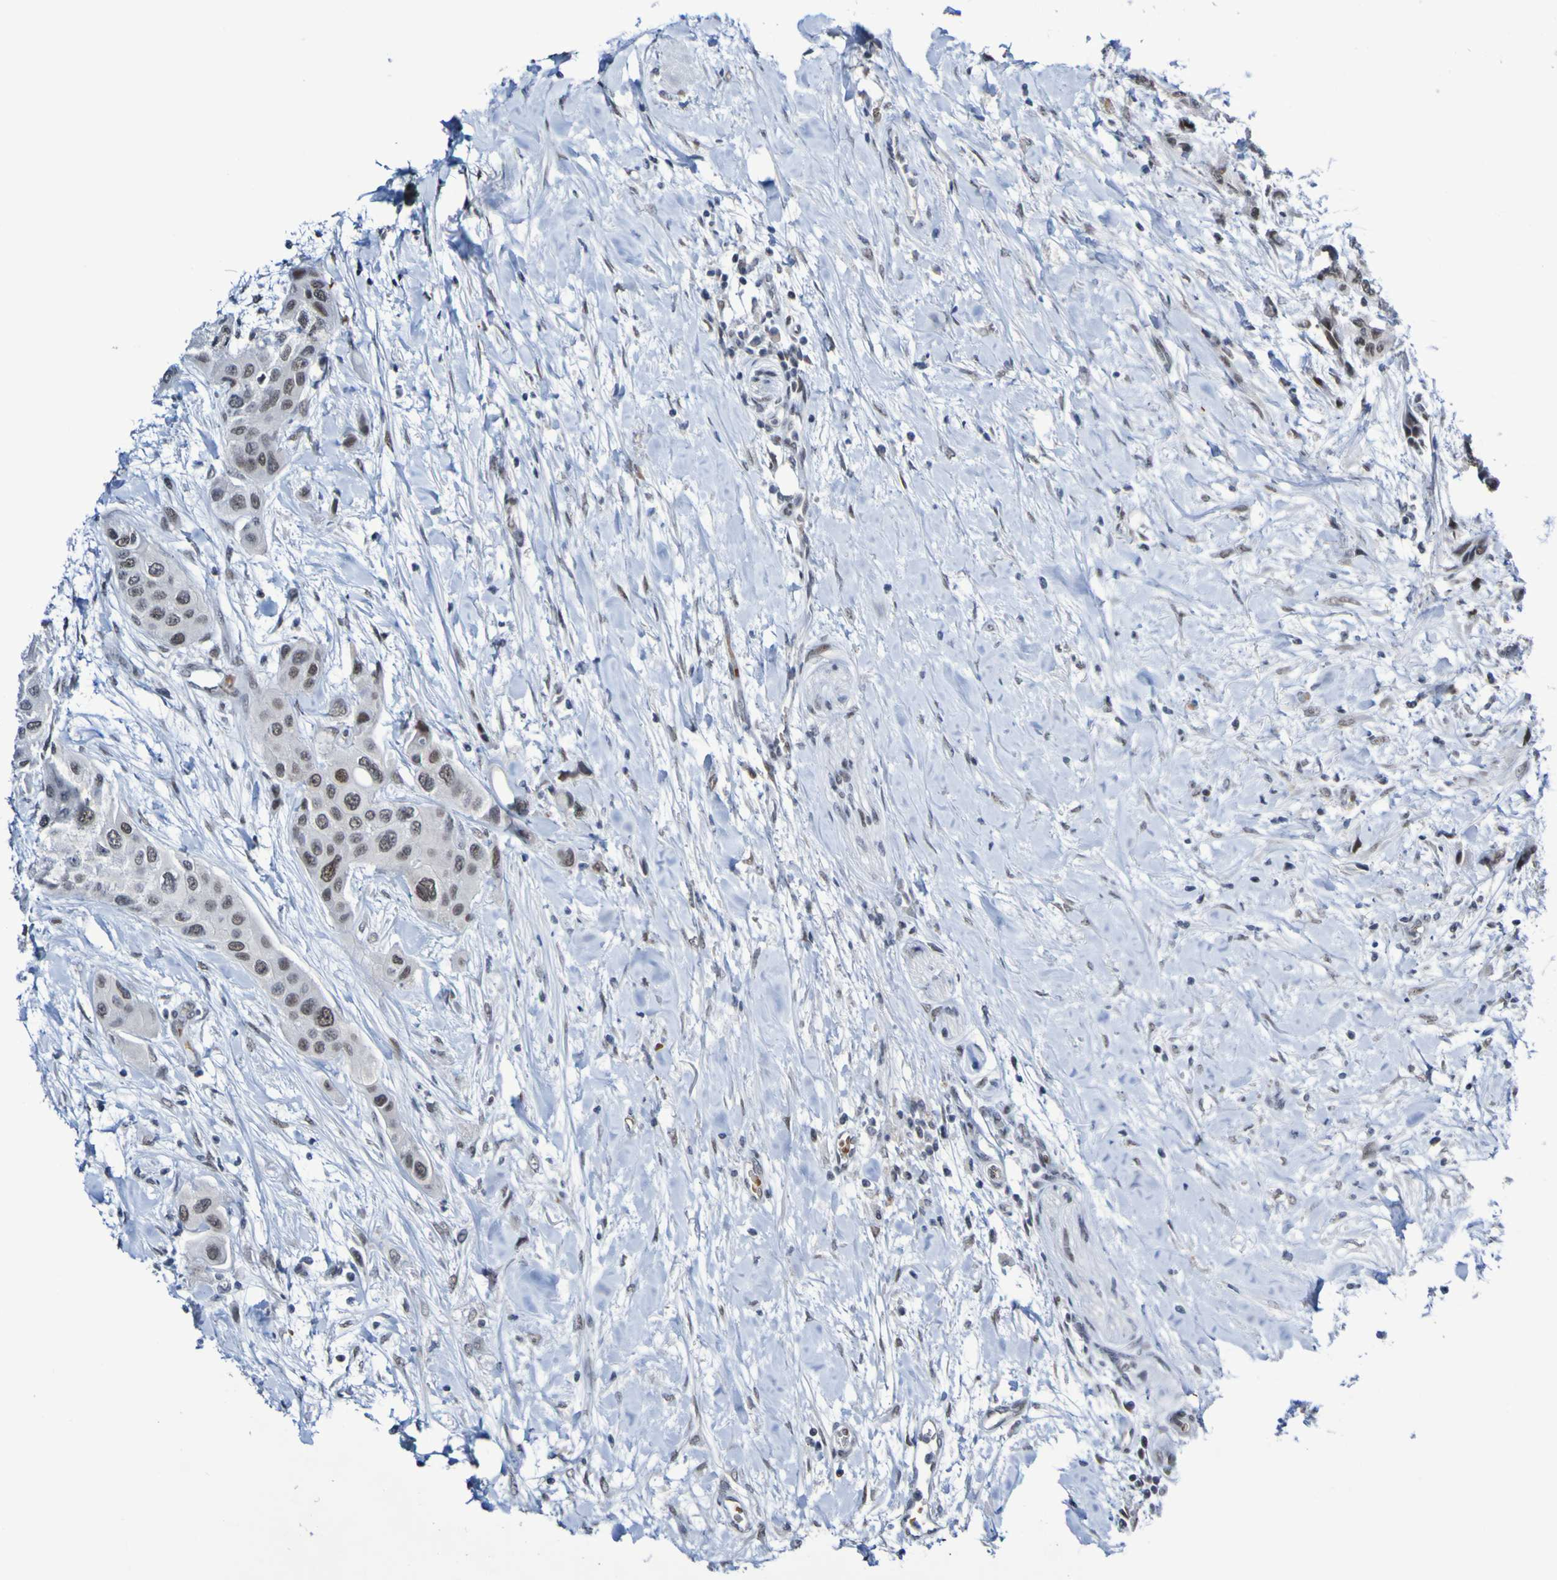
{"staining": {"intensity": "weak", "quantity": "25%-75%", "location": "nuclear"}, "tissue": "urothelial cancer", "cell_type": "Tumor cells", "image_type": "cancer", "snomed": [{"axis": "morphology", "description": "Urothelial carcinoma, High grade"}, {"axis": "topography", "description": "Urinary bladder"}], "caption": "This photomicrograph reveals immunohistochemistry staining of urothelial cancer, with low weak nuclear positivity in approximately 25%-75% of tumor cells.", "gene": "PCGF1", "patient": {"sex": "female", "age": 56}}